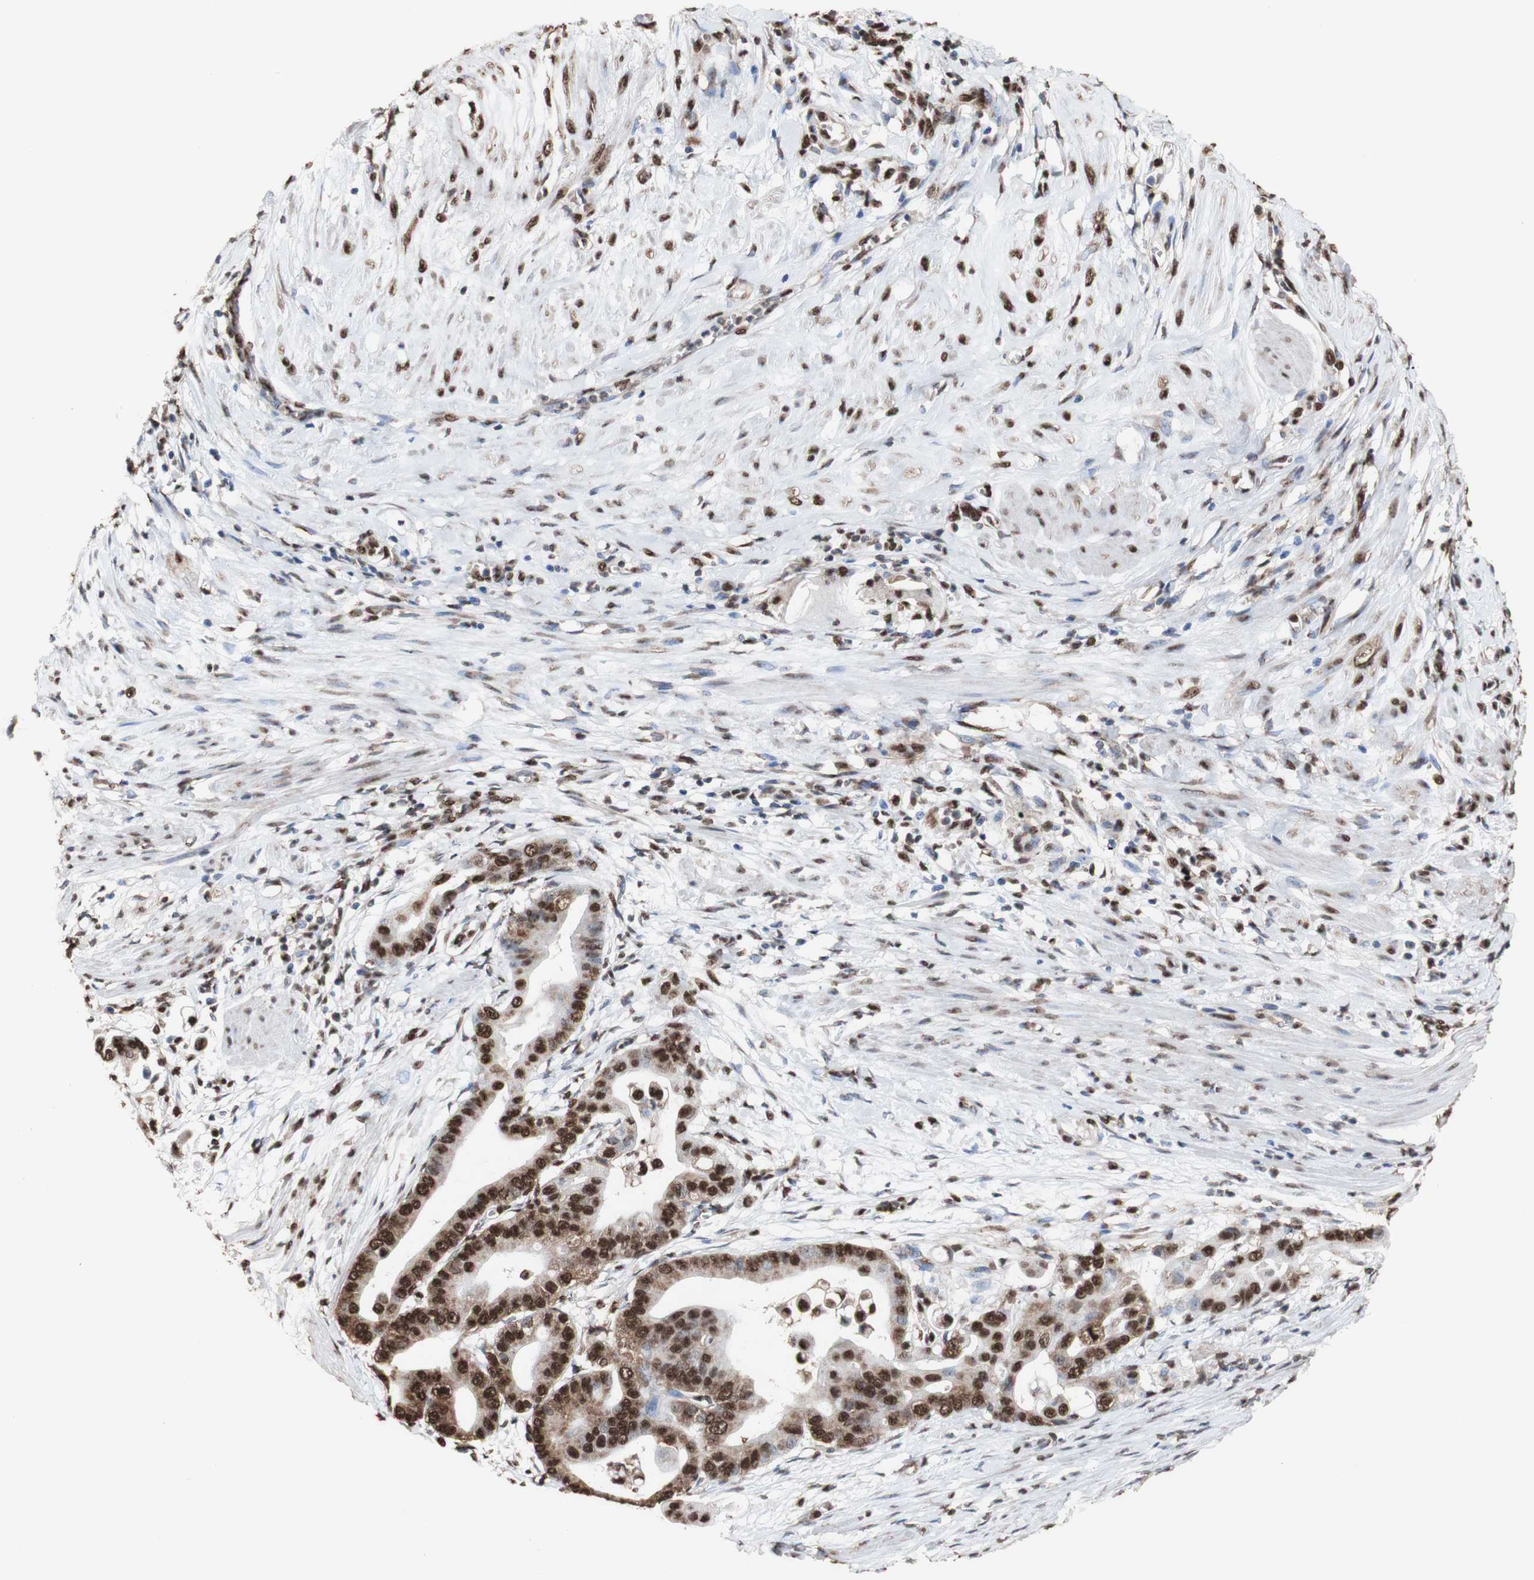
{"staining": {"intensity": "strong", "quantity": ">75%", "location": "cytoplasmic/membranous,nuclear"}, "tissue": "pancreatic cancer", "cell_type": "Tumor cells", "image_type": "cancer", "snomed": [{"axis": "morphology", "description": "Adenocarcinoma, NOS"}, {"axis": "topography", "description": "Pancreas"}], "caption": "Strong cytoplasmic/membranous and nuclear staining for a protein is identified in approximately >75% of tumor cells of adenocarcinoma (pancreatic) using immunohistochemistry.", "gene": "PIDD1", "patient": {"sex": "female", "age": 75}}